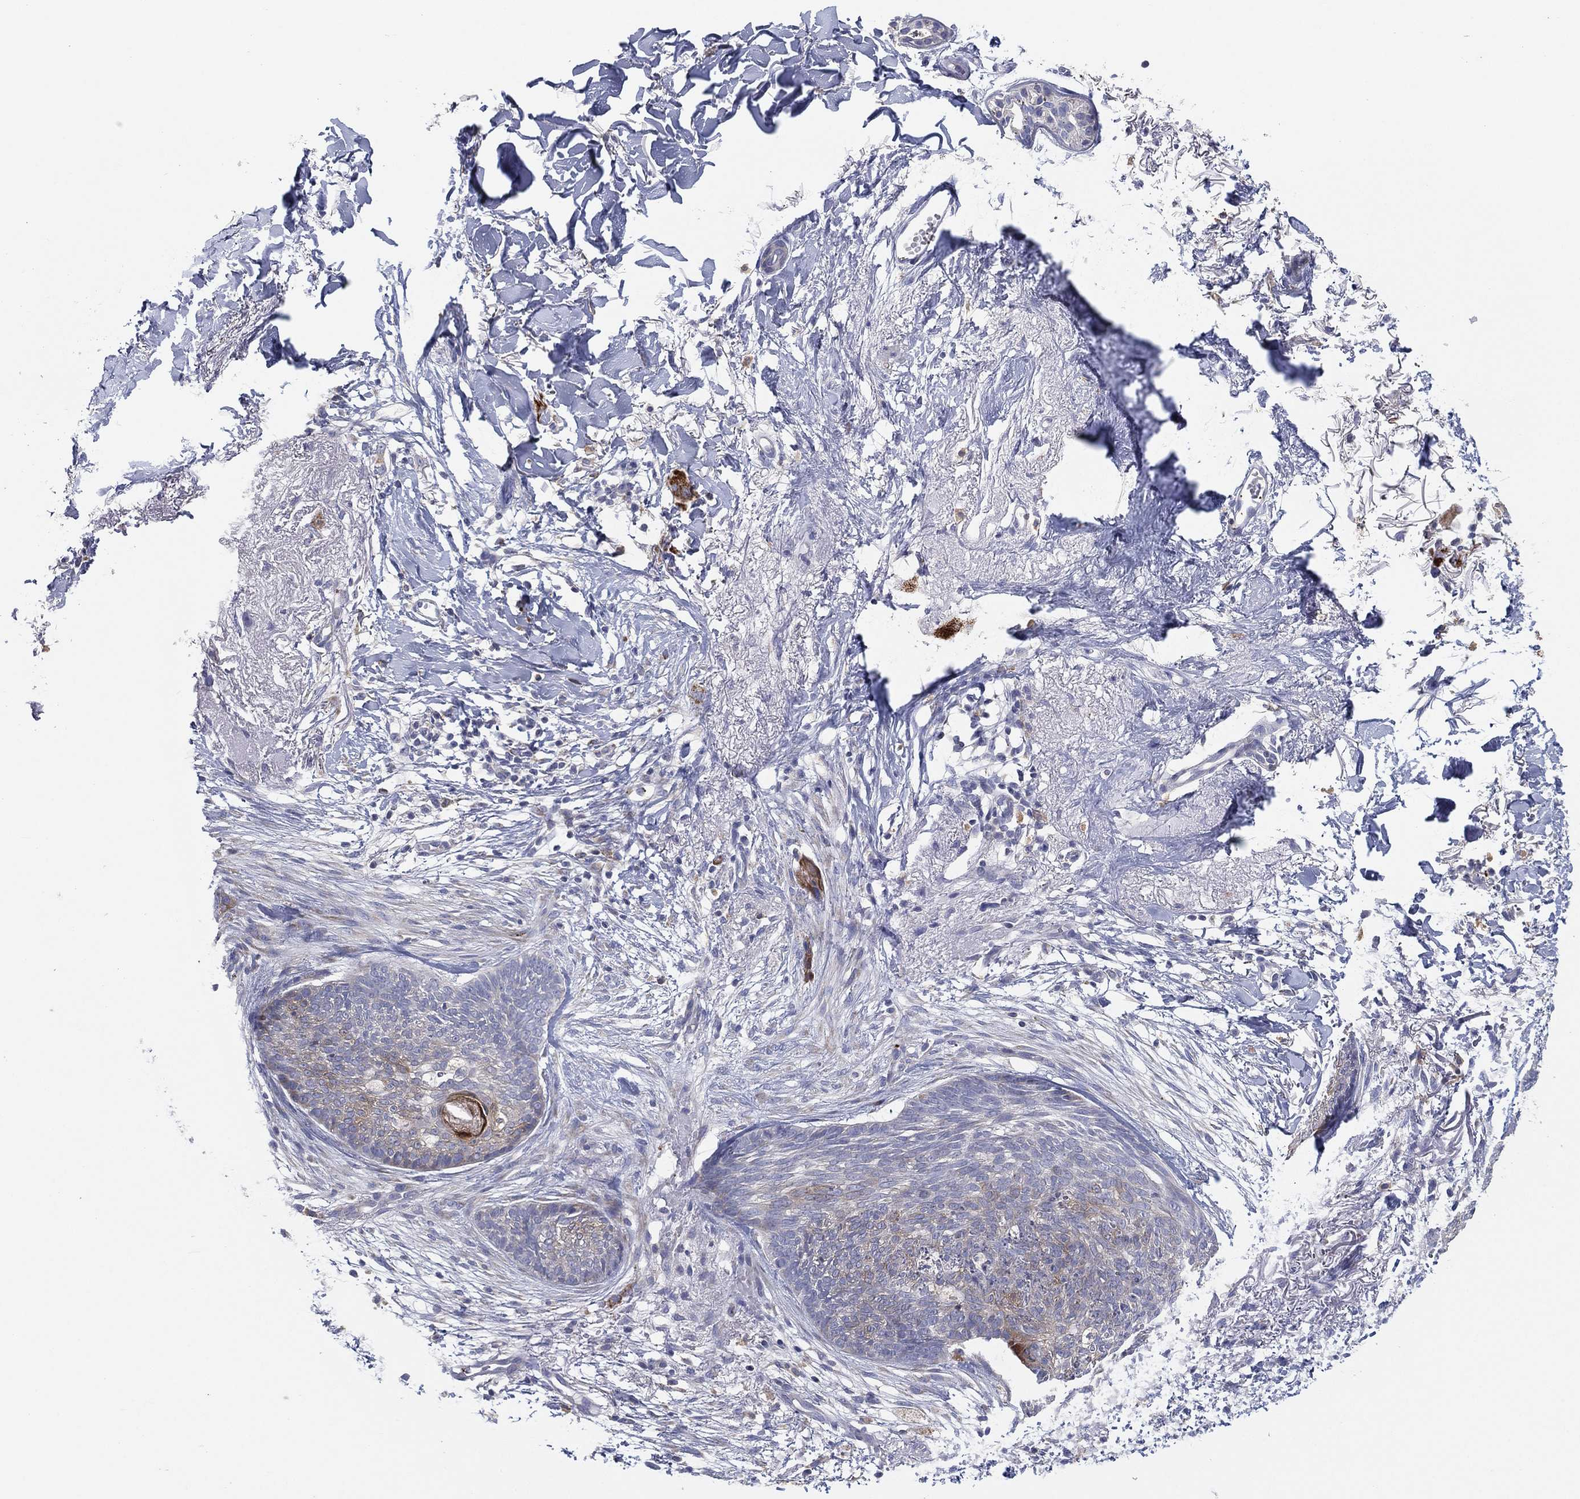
{"staining": {"intensity": "negative", "quantity": "none", "location": "none"}, "tissue": "skin cancer", "cell_type": "Tumor cells", "image_type": "cancer", "snomed": [{"axis": "morphology", "description": "Normal tissue, NOS"}, {"axis": "morphology", "description": "Basal cell carcinoma"}, {"axis": "topography", "description": "Skin"}], "caption": "DAB (3,3'-diaminobenzidine) immunohistochemical staining of human skin basal cell carcinoma shows no significant expression in tumor cells.", "gene": "TMEM40", "patient": {"sex": "male", "age": 84}}